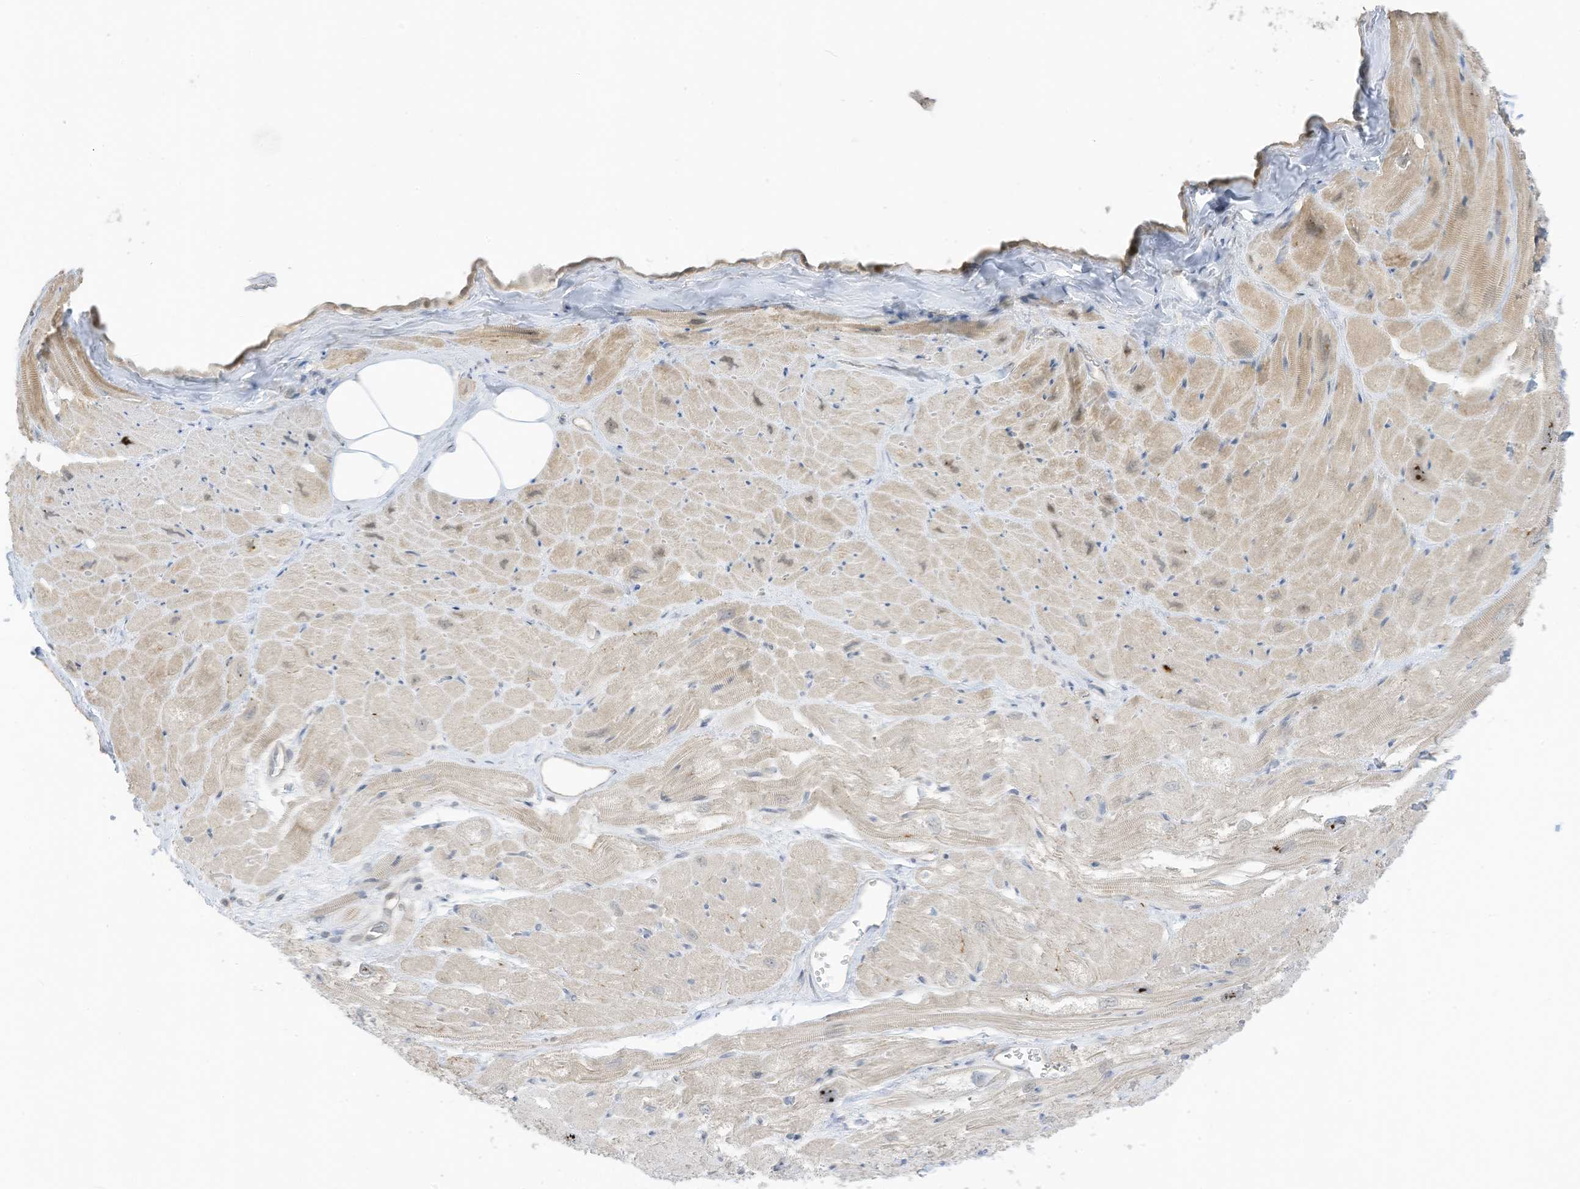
{"staining": {"intensity": "strong", "quantity": "<25%", "location": "cytoplasmic/membranous"}, "tissue": "heart muscle", "cell_type": "Cardiomyocytes", "image_type": "normal", "snomed": [{"axis": "morphology", "description": "Normal tissue, NOS"}, {"axis": "topography", "description": "Heart"}], "caption": "Protein analysis of normal heart muscle demonstrates strong cytoplasmic/membranous positivity in approximately <25% of cardiomyocytes. The staining is performed using DAB brown chromogen to label protein expression. The nuclei are counter-stained blue using hematoxylin.", "gene": "ASPRV1", "patient": {"sex": "male", "age": 50}}